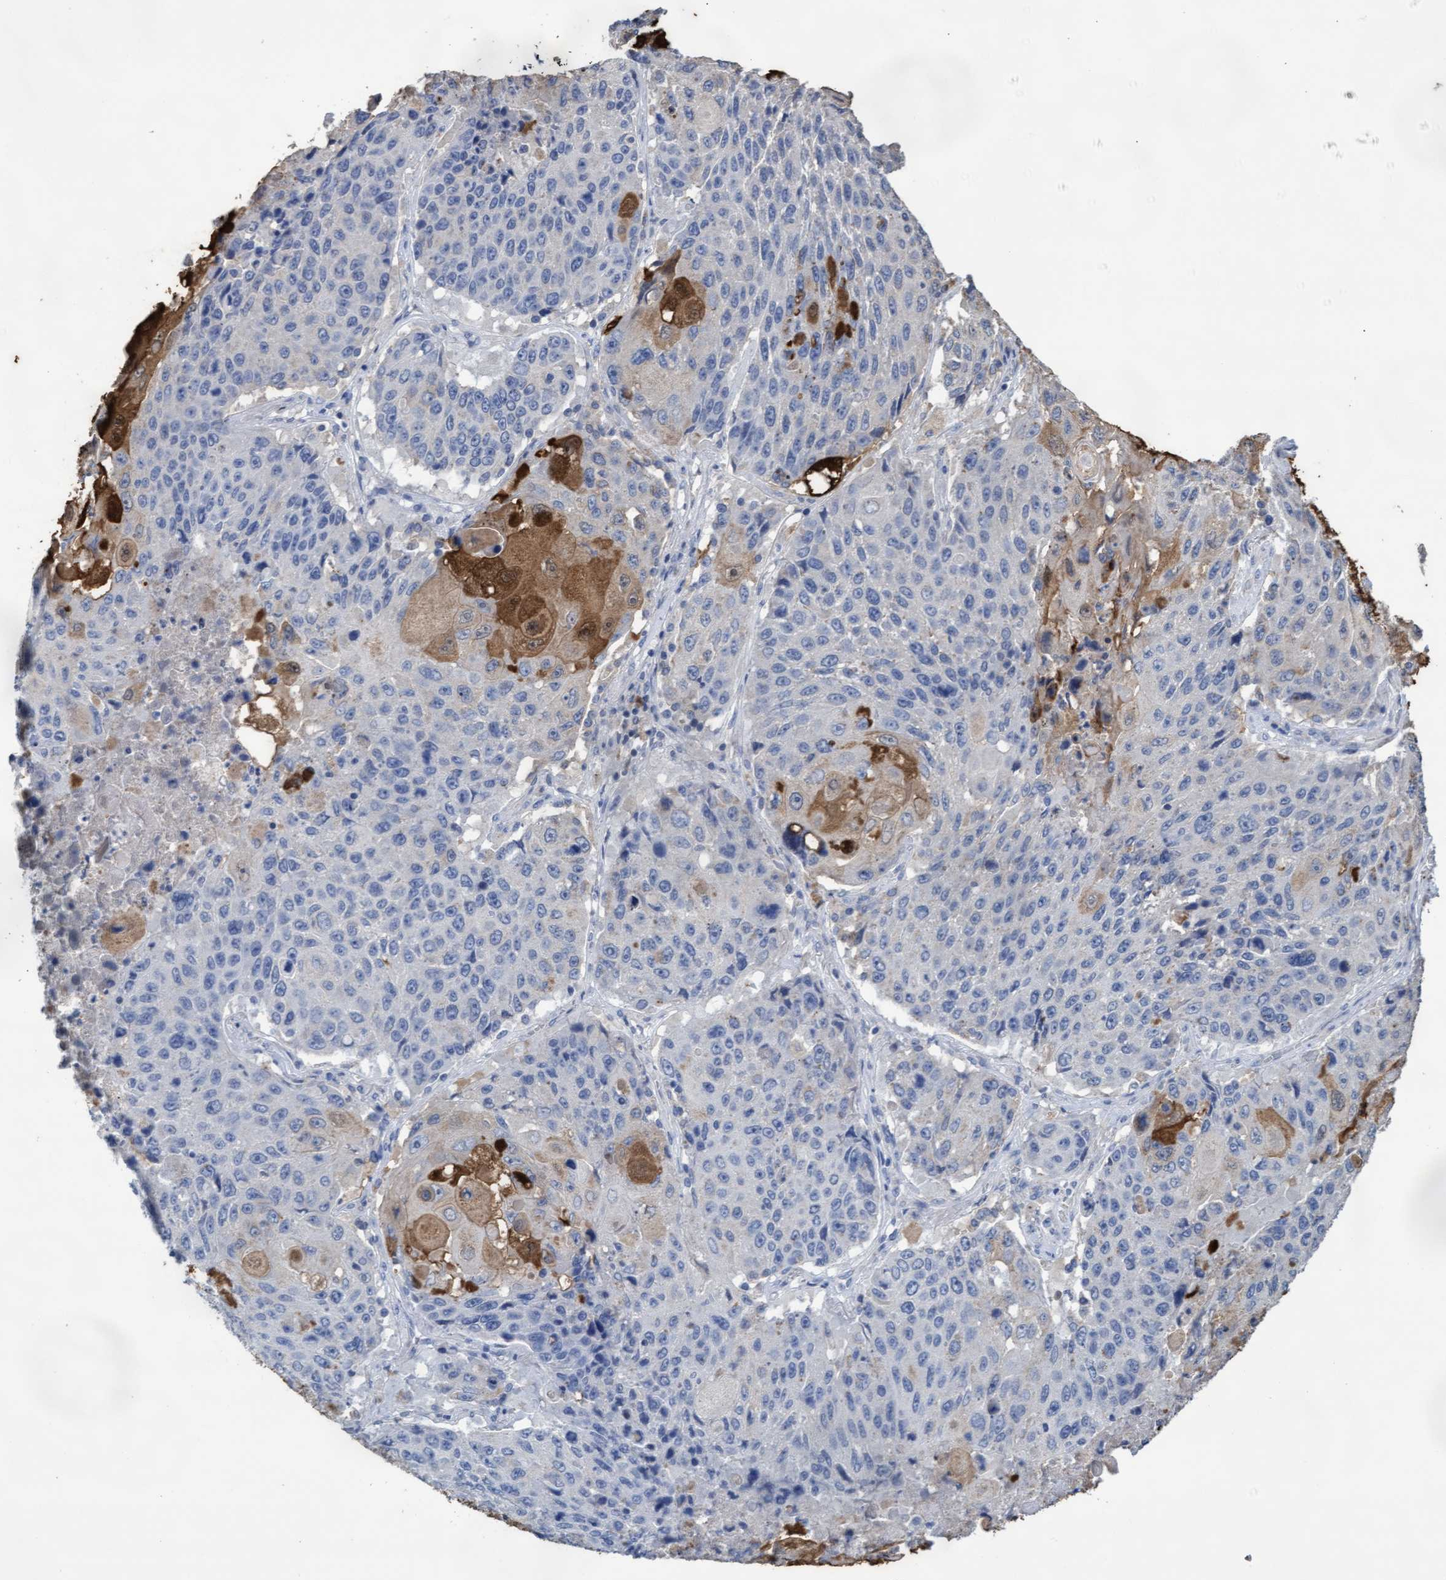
{"staining": {"intensity": "negative", "quantity": "none", "location": "none"}, "tissue": "lung cancer", "cell_type": "Tumor cells", "image_type": "cancer", "snomed": [{"axis": "morphology", "description": "Squamous cell carcinoma, NOS"}, {"axis": "topography", "description": "Lung"}], "caption": "Tumor cells are negative for brown protein staining in lung cancer. (DAB immunohistochemistry with hematoxylin counter stain).", "gene": "GPR39", "patient": {"sex": "male", "age": 61}}